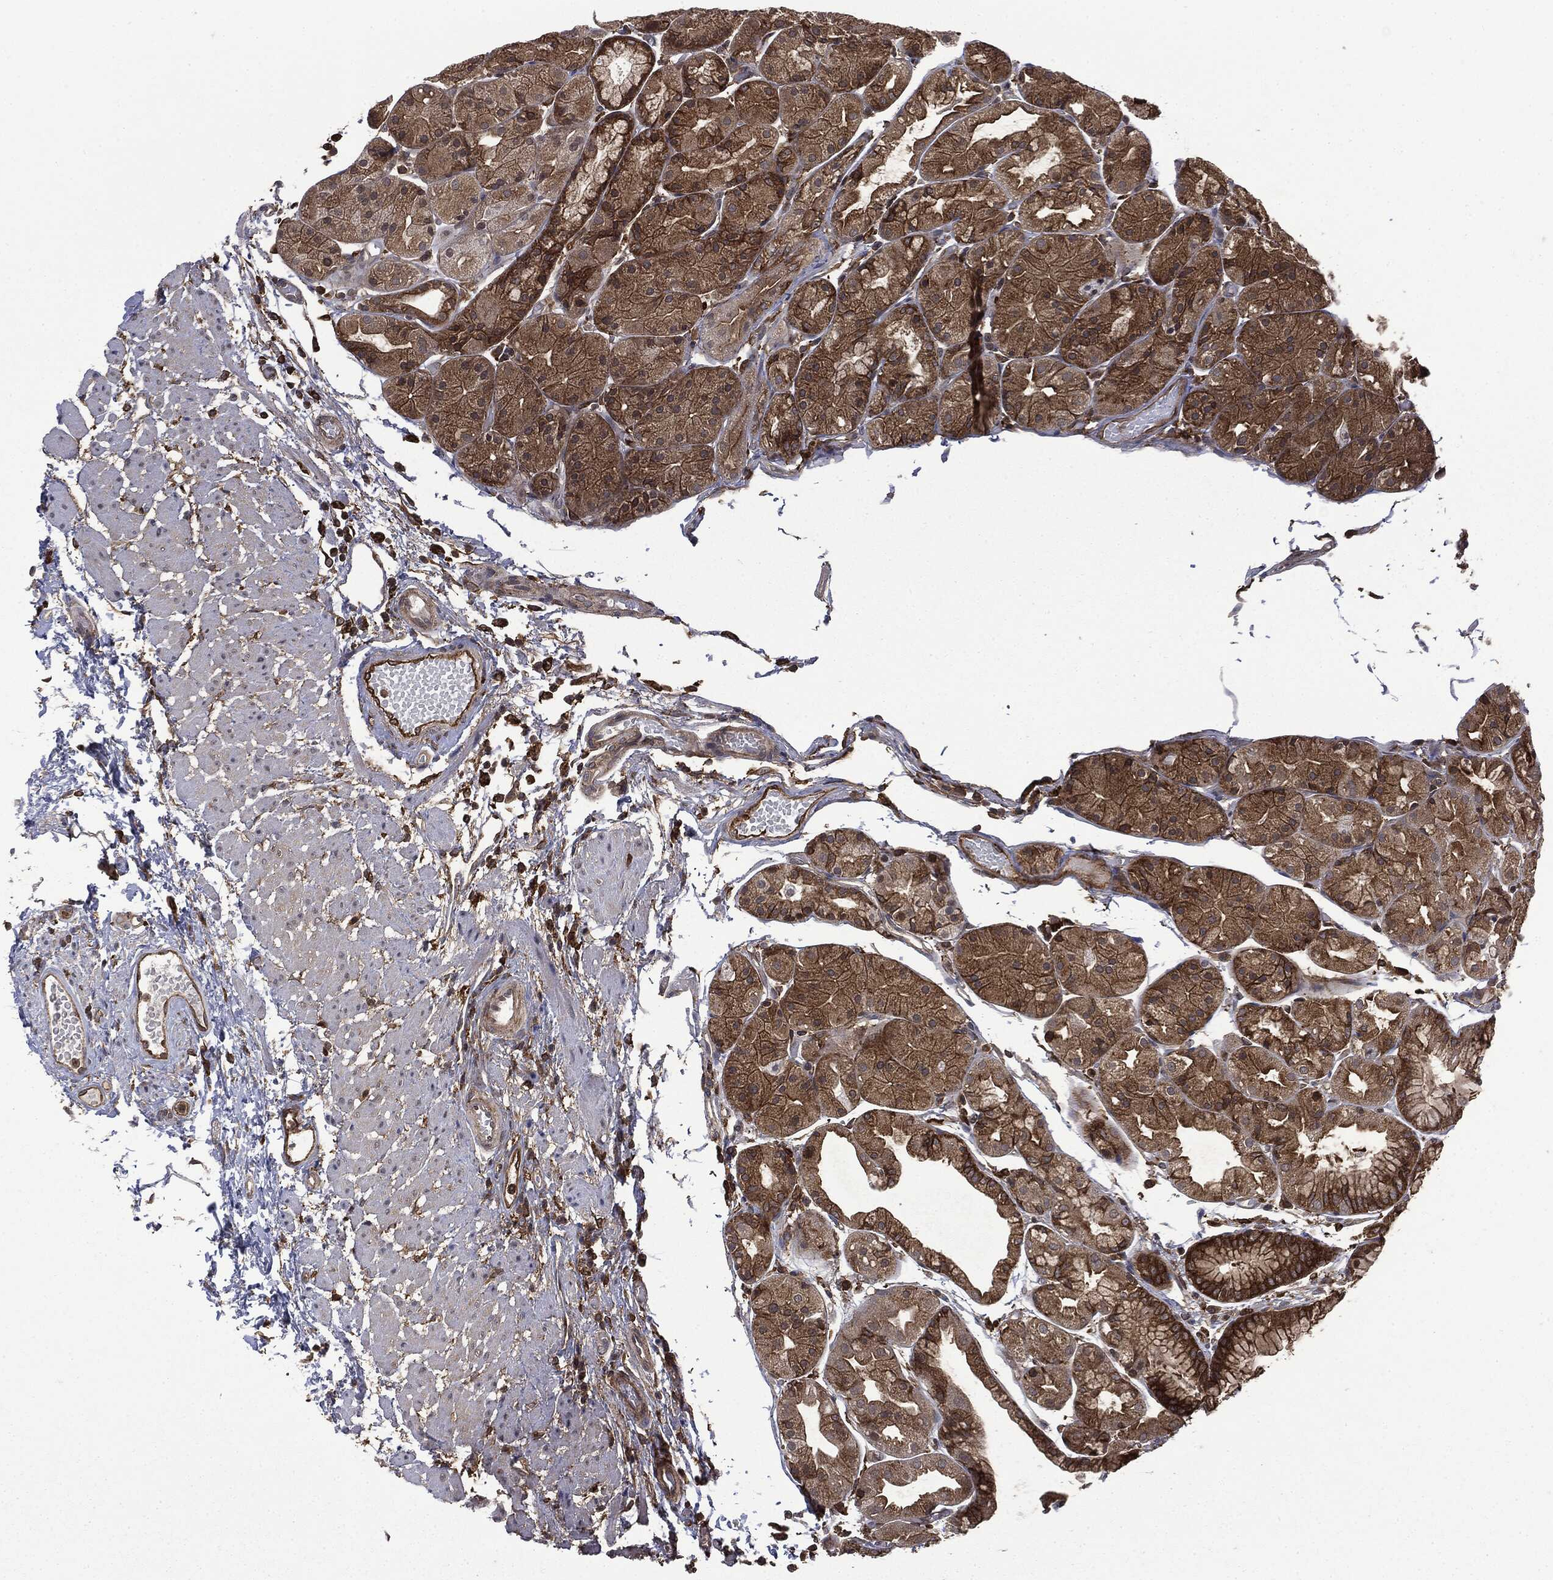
{"staining": {"intensity": "strong", "quantity": "<25%", "location": "cytoplasmic/membranous"}, "tissue": "stomach", "cell_type": "Glandular cells", "image_type": "normal", "snomed": [{"axis": "morphology", "description": "Normal tissue, NOS"}, {"axis": "topography", "description": "Stomach, upper"}], "caption": "DAB (3,3'-diaminobenzidine) immunohistochemical staining of unremarkable human stomach demonstrates strong cytoplasmic/membranous protein expression in about <25% of glandular cells.", "gene": "SNX5", "patient": {"sex": "male", "age": 72}}